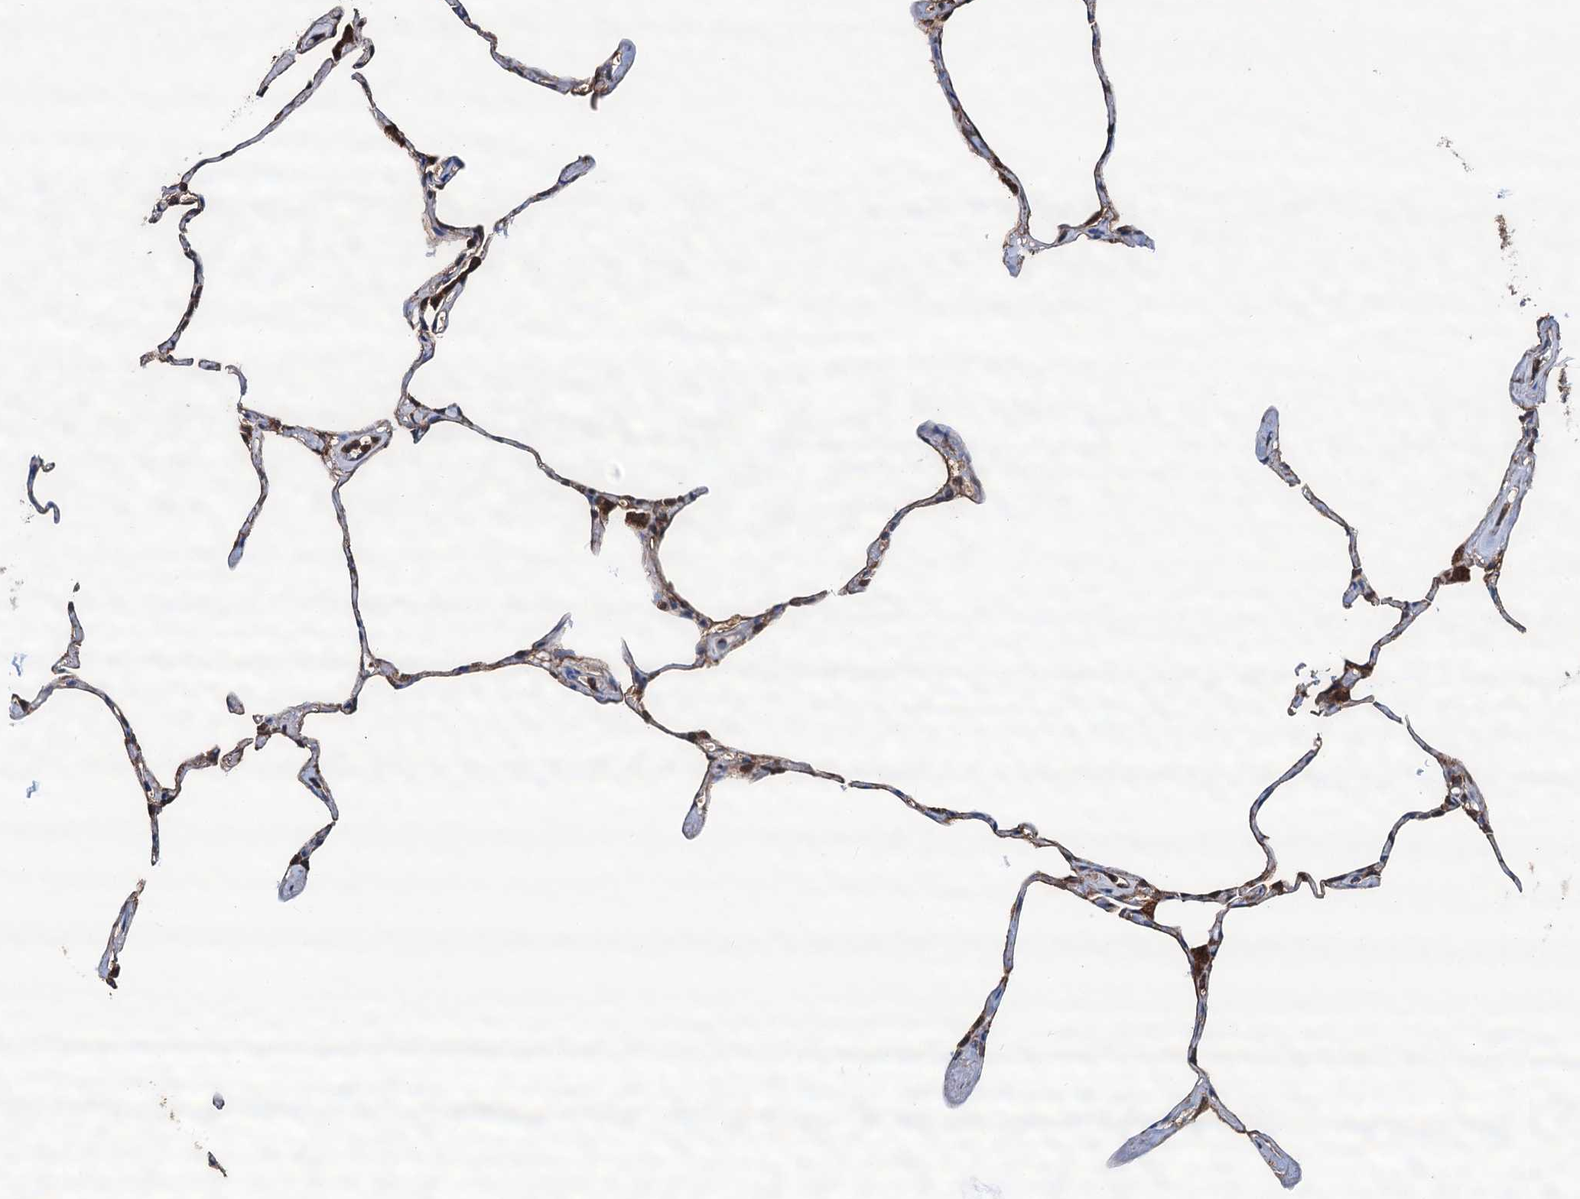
{"staining": {"intensity": "moderate", "quantity": "25%-75%", "location": "cytoplasmic/membranous"}, "tissue": "lung", "cell_type": "Alveolar cells", "image_type": "normal", "snomed": [{"axis": "morphology", "description": "Normal tissue, NOS"}, {"axis": "topography", "description": "Lung"}], "caption": "About 25%-75% of alveolar cells in unremarkable human lung demonstrate moderate cytoplasmic/membranous protein staining as visualized by brown immunohistochemical staining.", "gene": "AAGAB", "patient": {"sex": "male", "age": 65}}